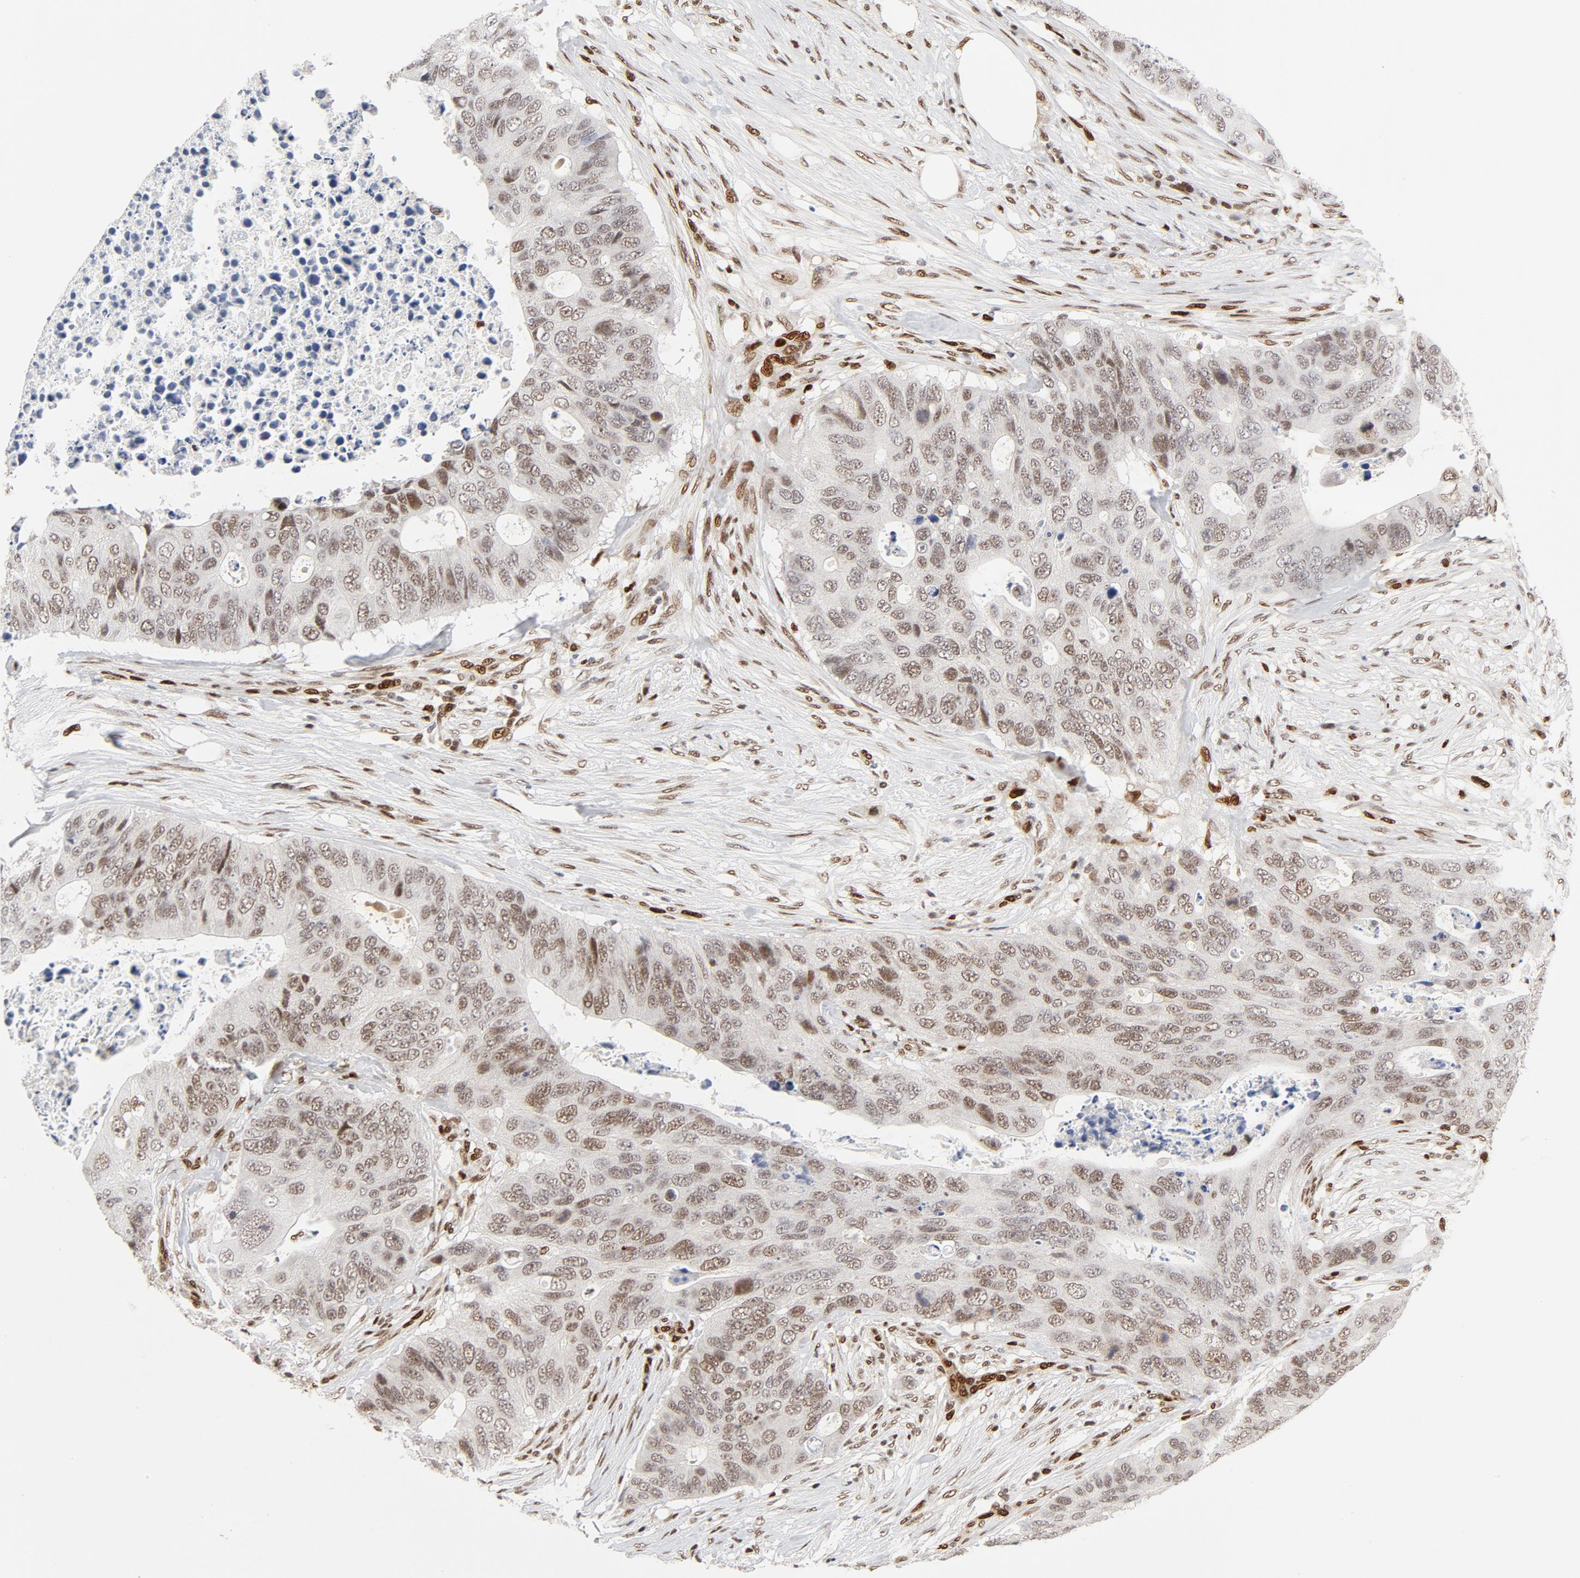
{"staining": {"intensity": "moderate", "quantity": "25%-75%", "location": "nuclear"}, "tissue": "colorectal cancer", "cell_type": "Tumor cells", "image_type": "cancer", "snomed": [{"axis": "morphology", "description": "Adenocarcinoma, NOS"}, {"axis": "topography", "description": "Colon"}], "caption": "Colorectal cancer (adenocarcinoma) stained with a protein marker displays moderate staining in tumor cells.", "gene": "MEF2A", "patient": {"sex": "male", "age": 71}}